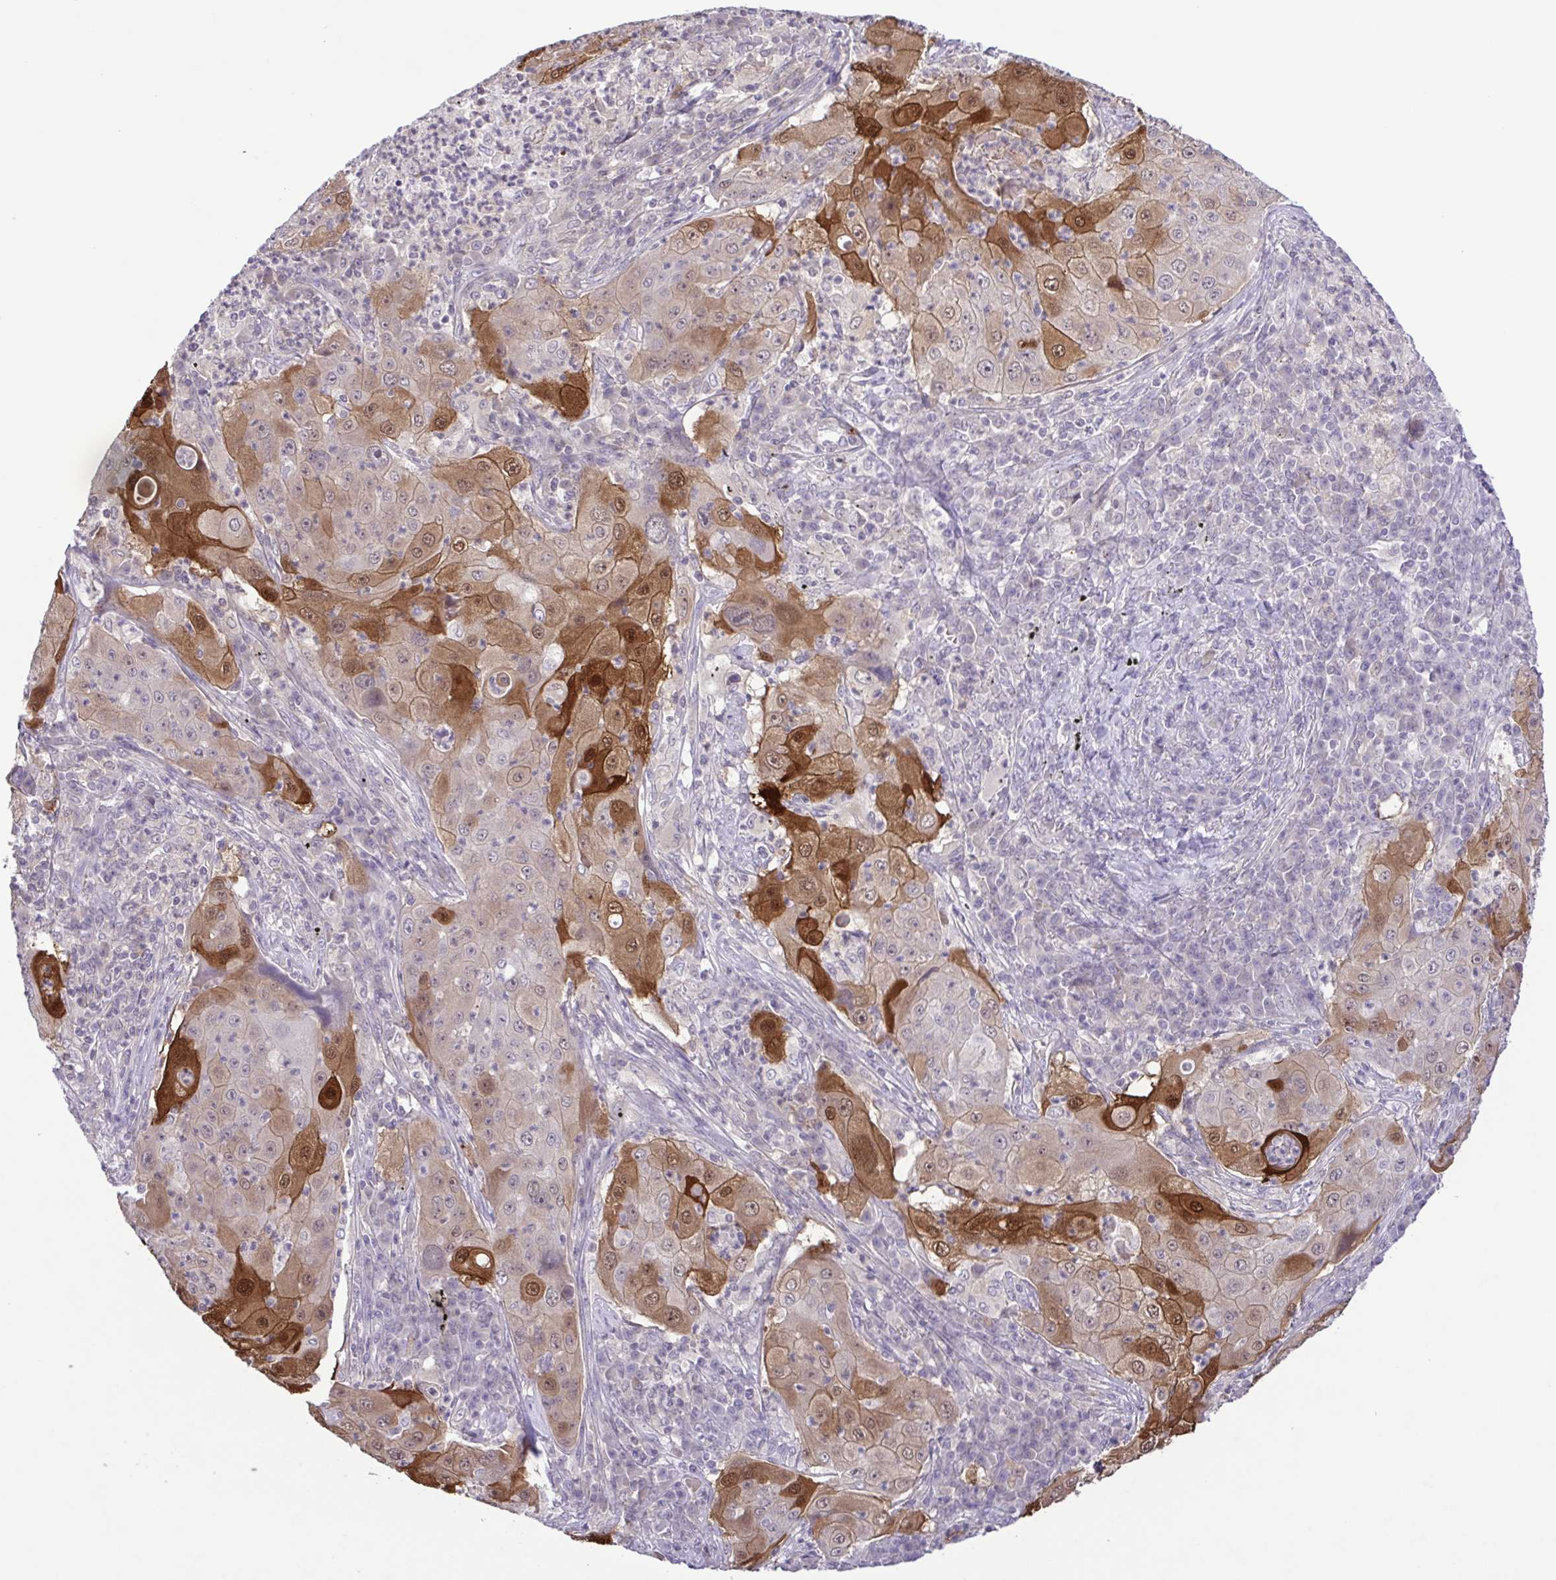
{"staining": {"intensity": "moderate", "quantity": "25%-75%", "location": "cytoplasmic/membranous,nuclear"}, "tissue": "lung cancer", "cell_type": "Tumor cells", "image_type": "cancer", "snomed": [{"axis": "morphology", "description": "Squamous cell carcinoma, NOS"}, {"axis": "topography", "description": "Lung"}], "caption": "A micrograph of human lung cancer stained for a protein shows moderate cytoplasmic/membranous and nuclear brown staining in tumor cells.", "gene": "IL1RN", "patient": {"sex": "female", "age": 59}}